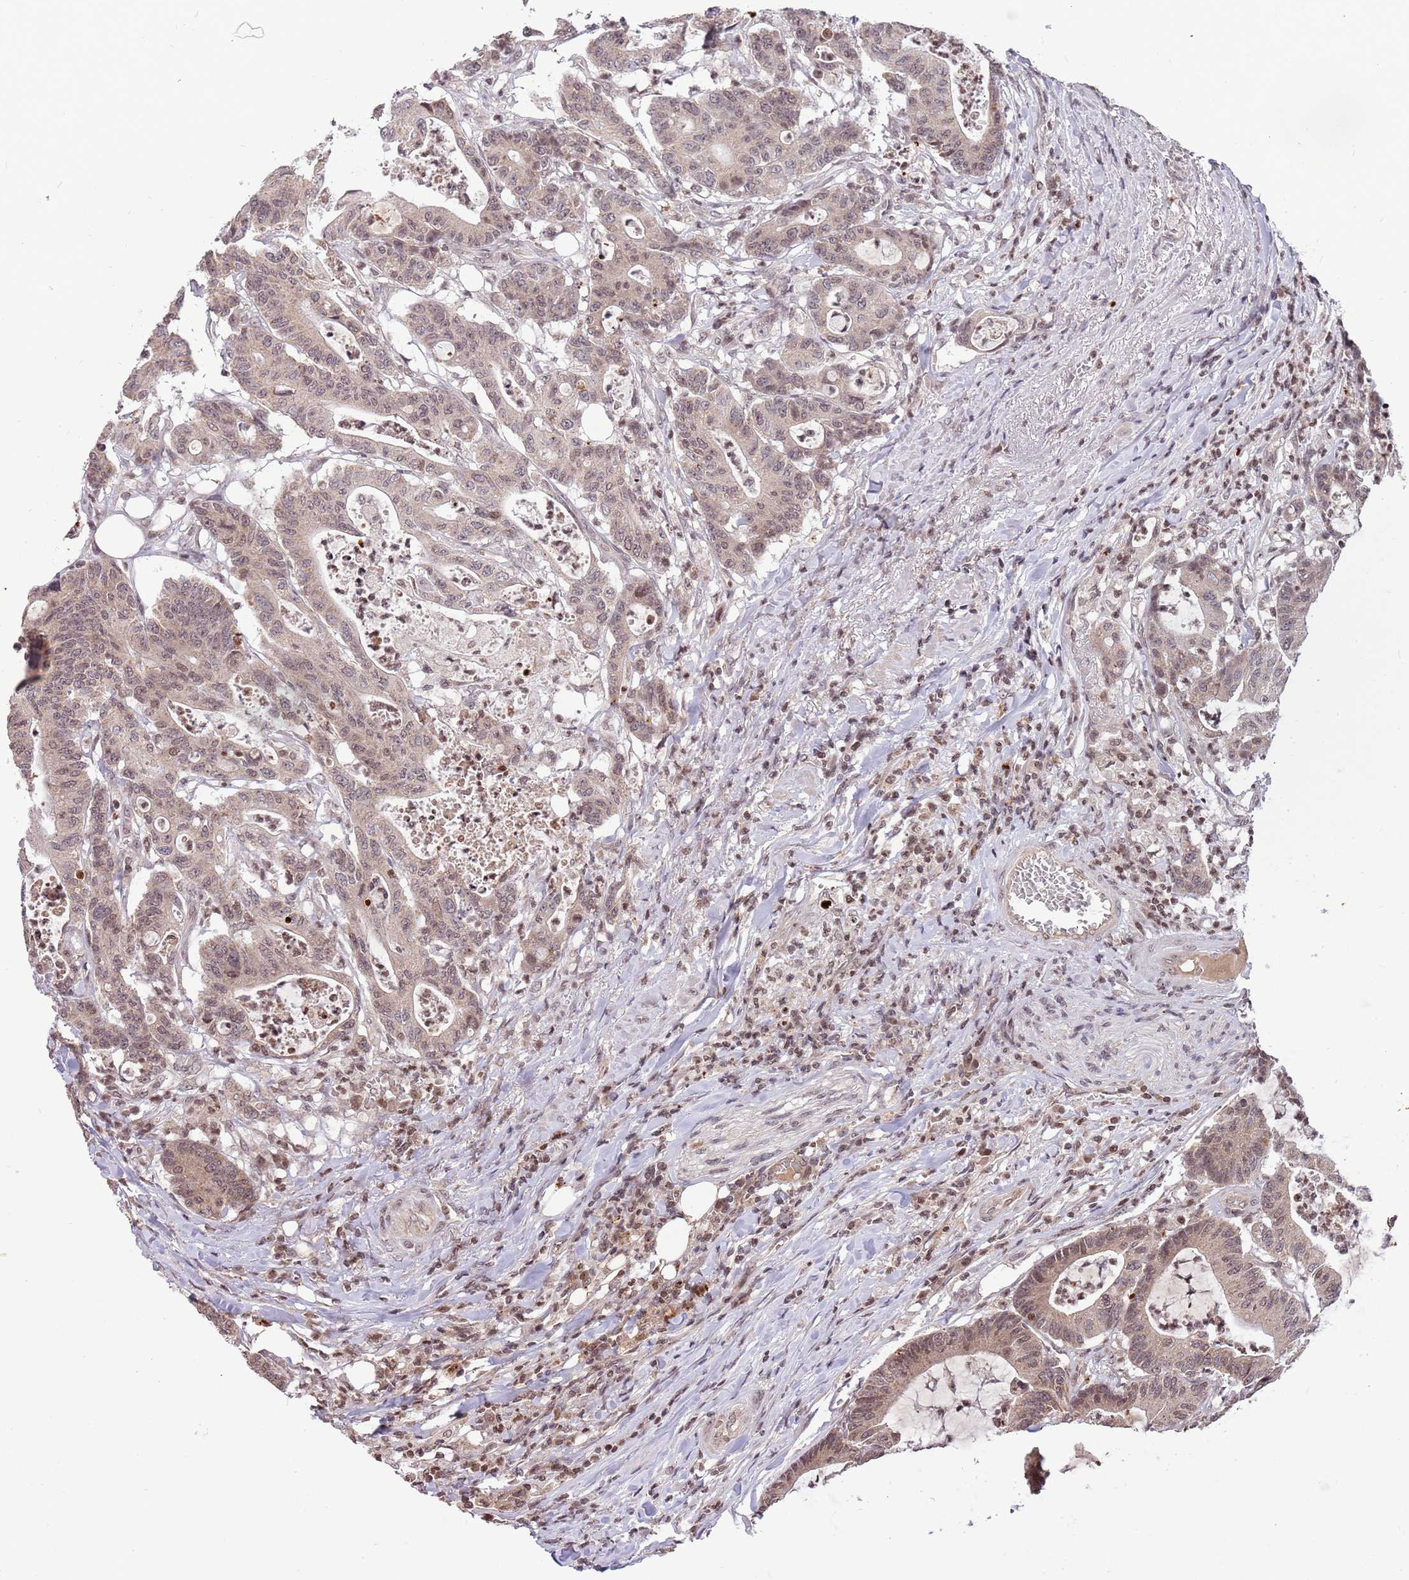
{"staining": {"intensity": "weak", "quantity": ">75%", "location": "nuclear"}, "tissue": "colorectal cancer", "cell_type": "Tumor cells", "image_type": "cancer", "snomed": [{"axis": "morphology", "description": "Adenocarcinoma, NOS"}, {"axis": "topography", "description": "Colon"}], "caption": "Colorectal cancer stained with a protein marker reveals weak staining in tumor cells.", "gene": "SAMSN1", "patient": {"sex": "female", "age": 84}}